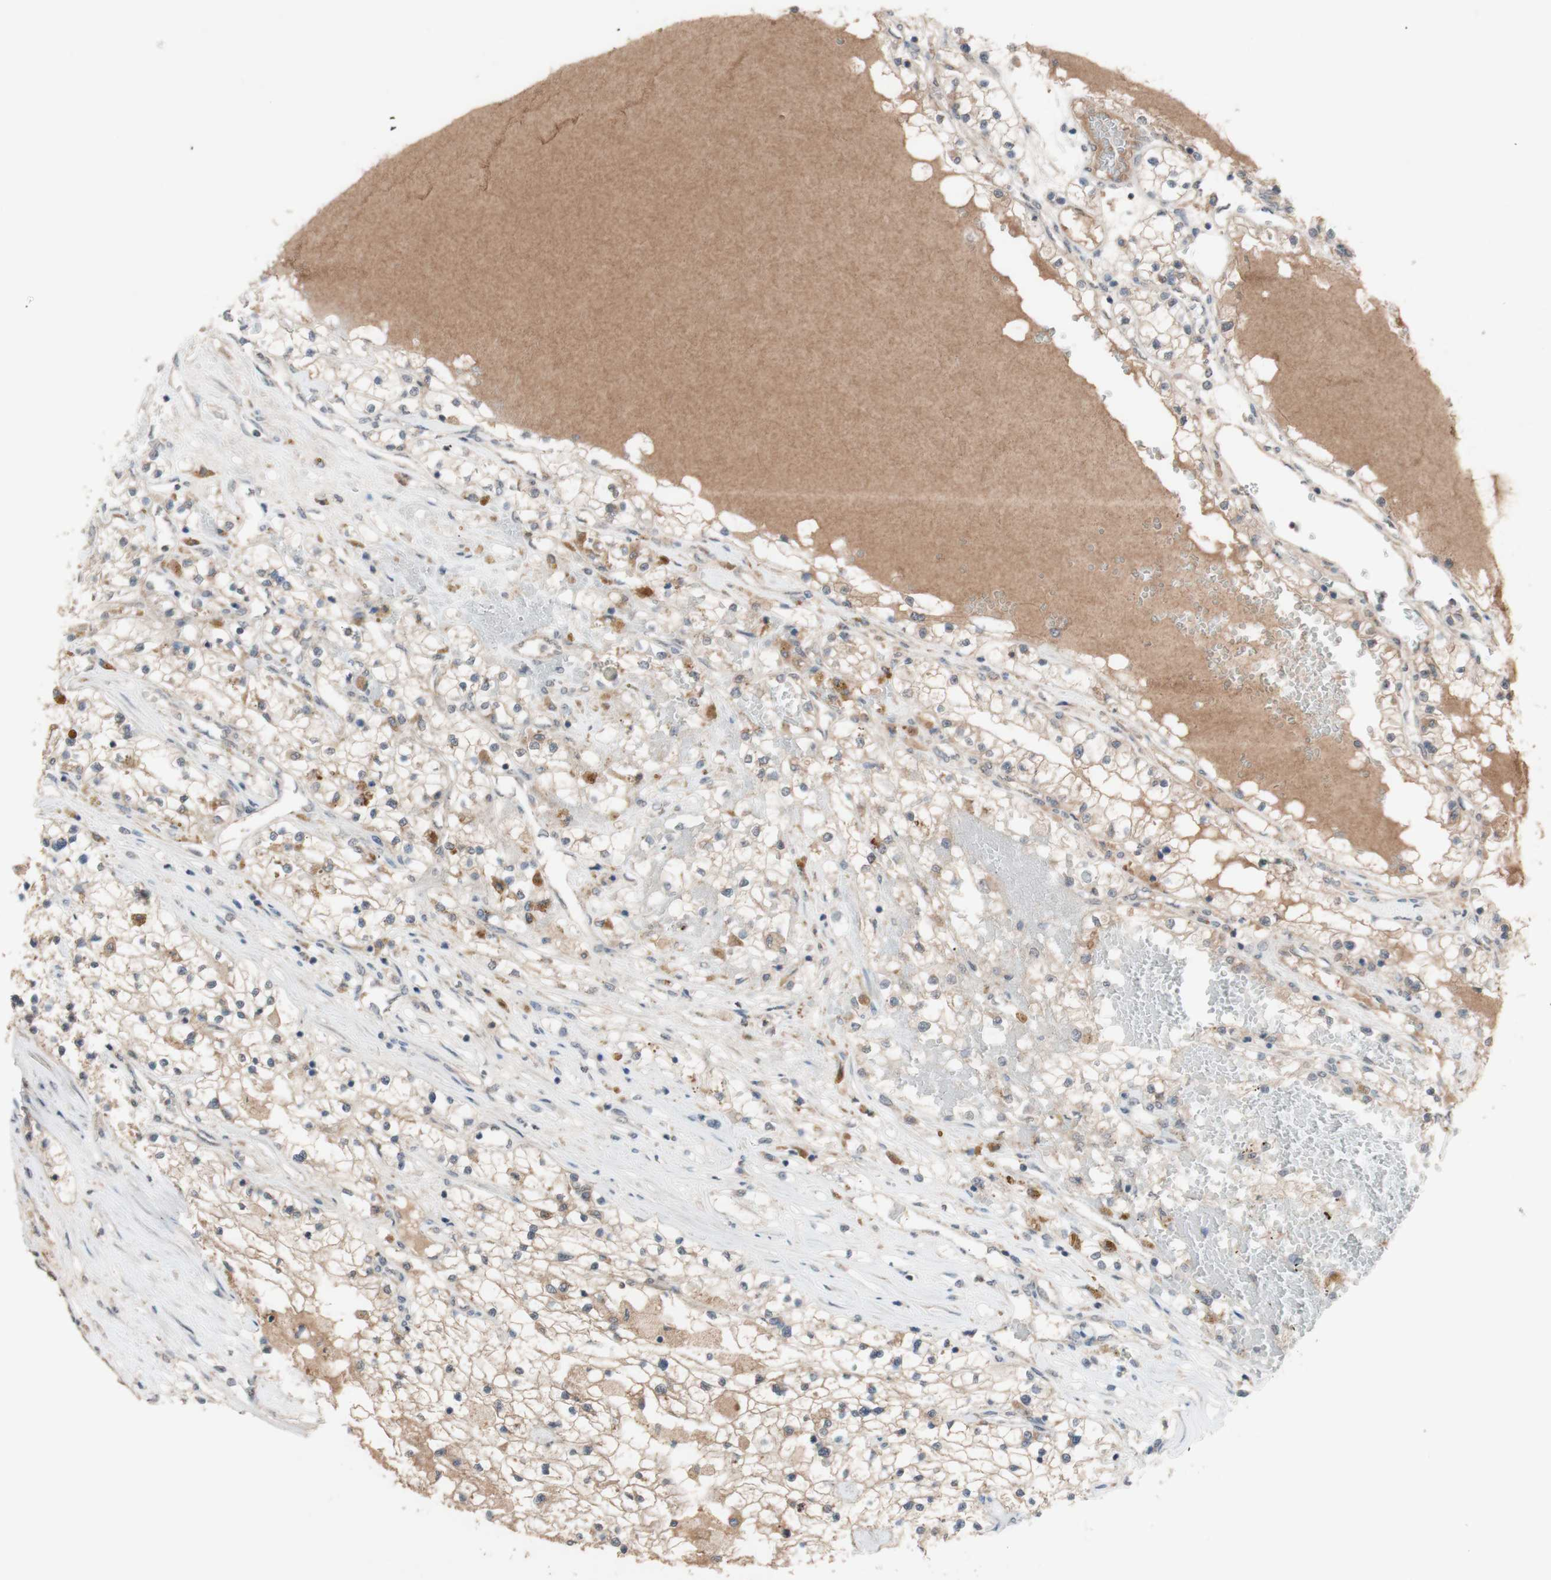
{"staining": {"intensity": "weak", "quantity": ">75%", "location": "cytoplasmic/membranous"}, "tissue": "renal cancer", "cell_type": "Tumor cells", "image_type": "cancer", "snomed": [{"axis": "morphology", "description": "Adenocarcinoma, NOS"}, {"axis": "topography", "description": "Kidney"}], "caption": "IHC image of human renal adenocarcinoma stained for a protein (brown), which shows low levels of weak cytoplasmic/membranous positivity in about >75% of tumor cells.", "gene": "PEX2", "patient": {"sex": "male", "age": 68}}